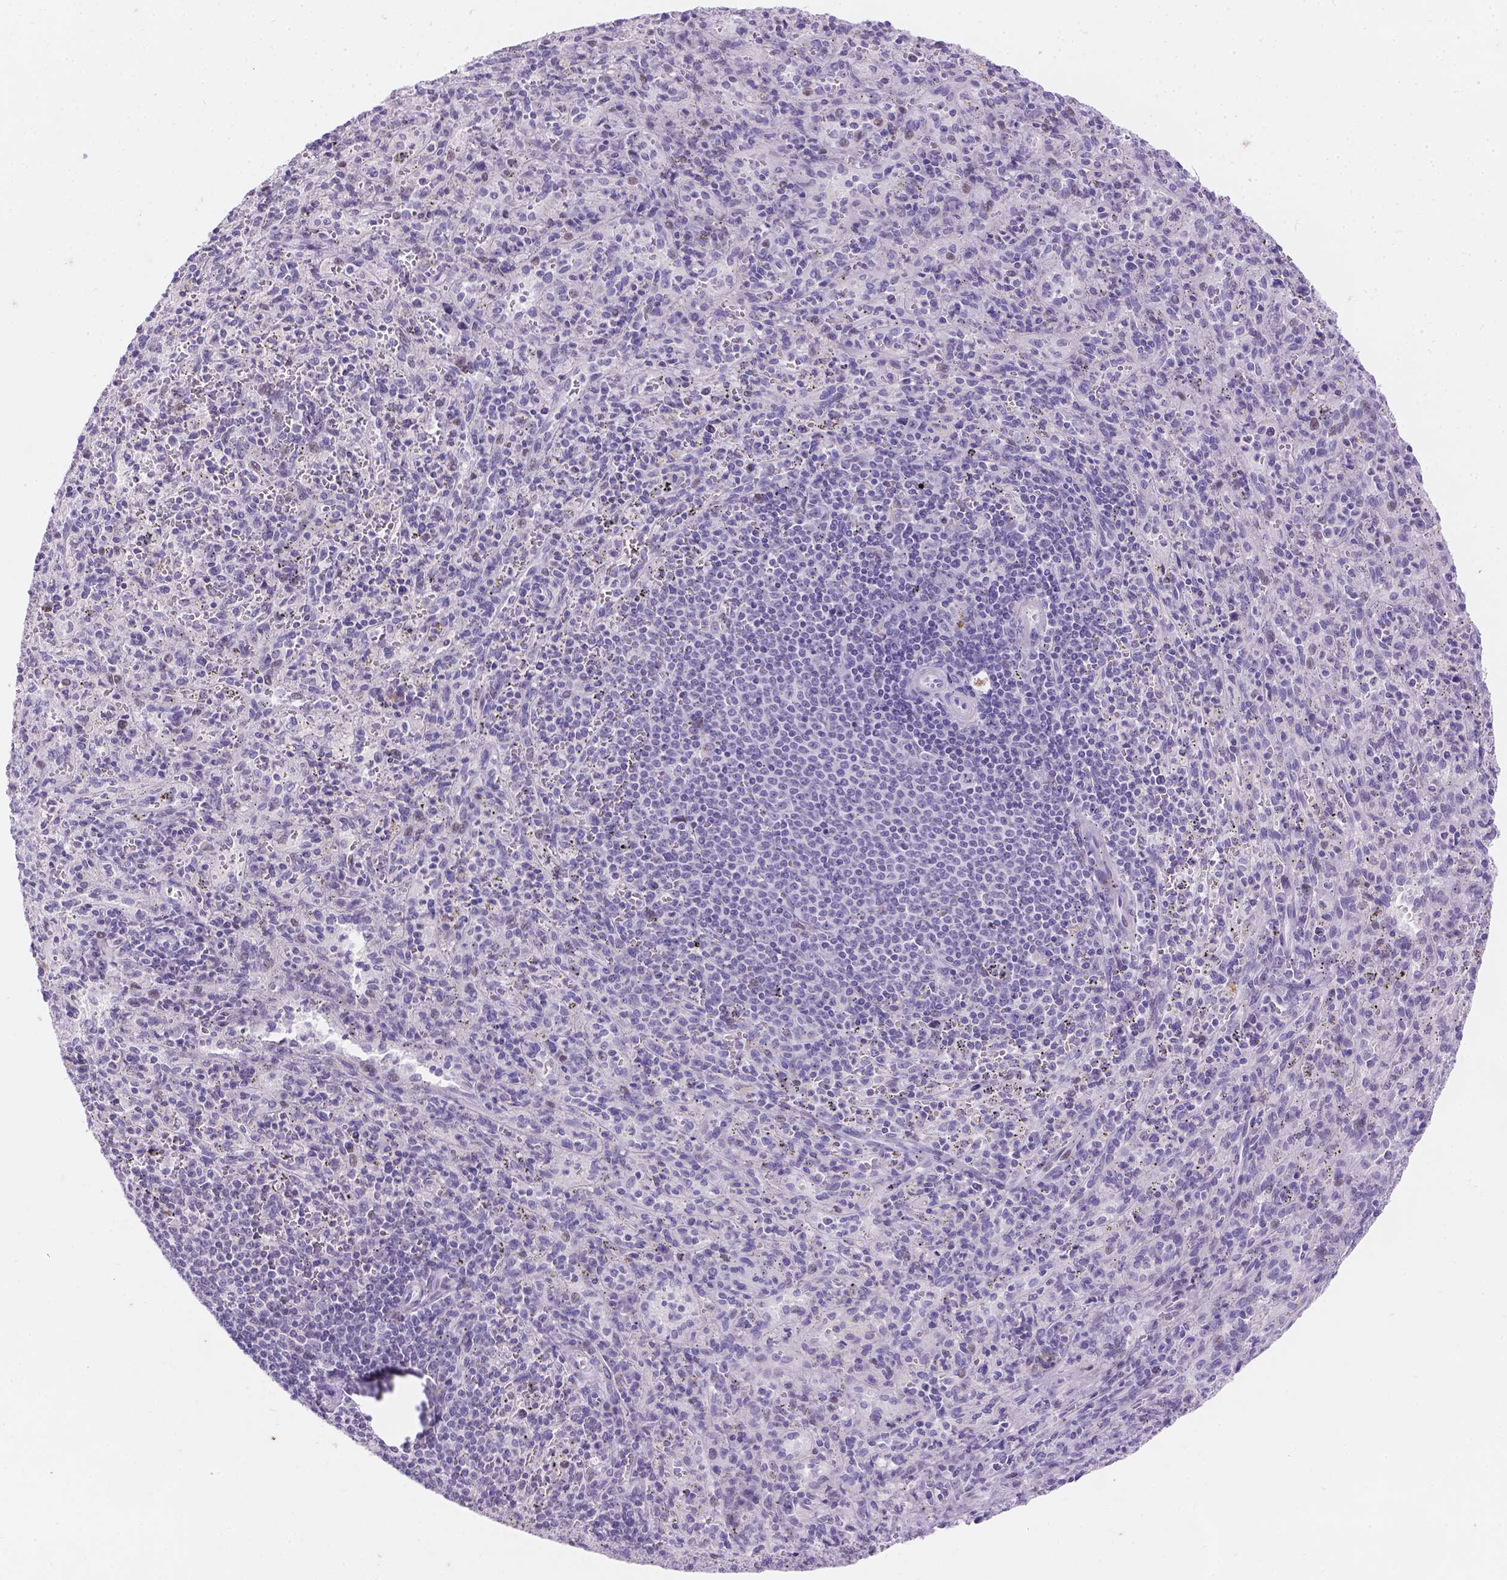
{"staining": {"intensity": "negative", "quantity": "none", "location": "none"}, "tissue": "spleen", "cell_type": "Cells in red pulp", "image_type": "normal", "snomed": [{"axis": "morphology", "description": "Normal tissue, NOS"}, {"axis": "topography", "description": "Spleen"}], "caption": "Immunohistochemistry (IHC) image of normal spleen stained for a protein (brown), which displays no expression in cells in red pulp. Brightfield microscopy of immunohistochemistry stained with DAB (brown) and hematoxylin (blue), captured at high magnification.", "gene": "DMWD", "patient": {"sex": "male", "age": 57}}